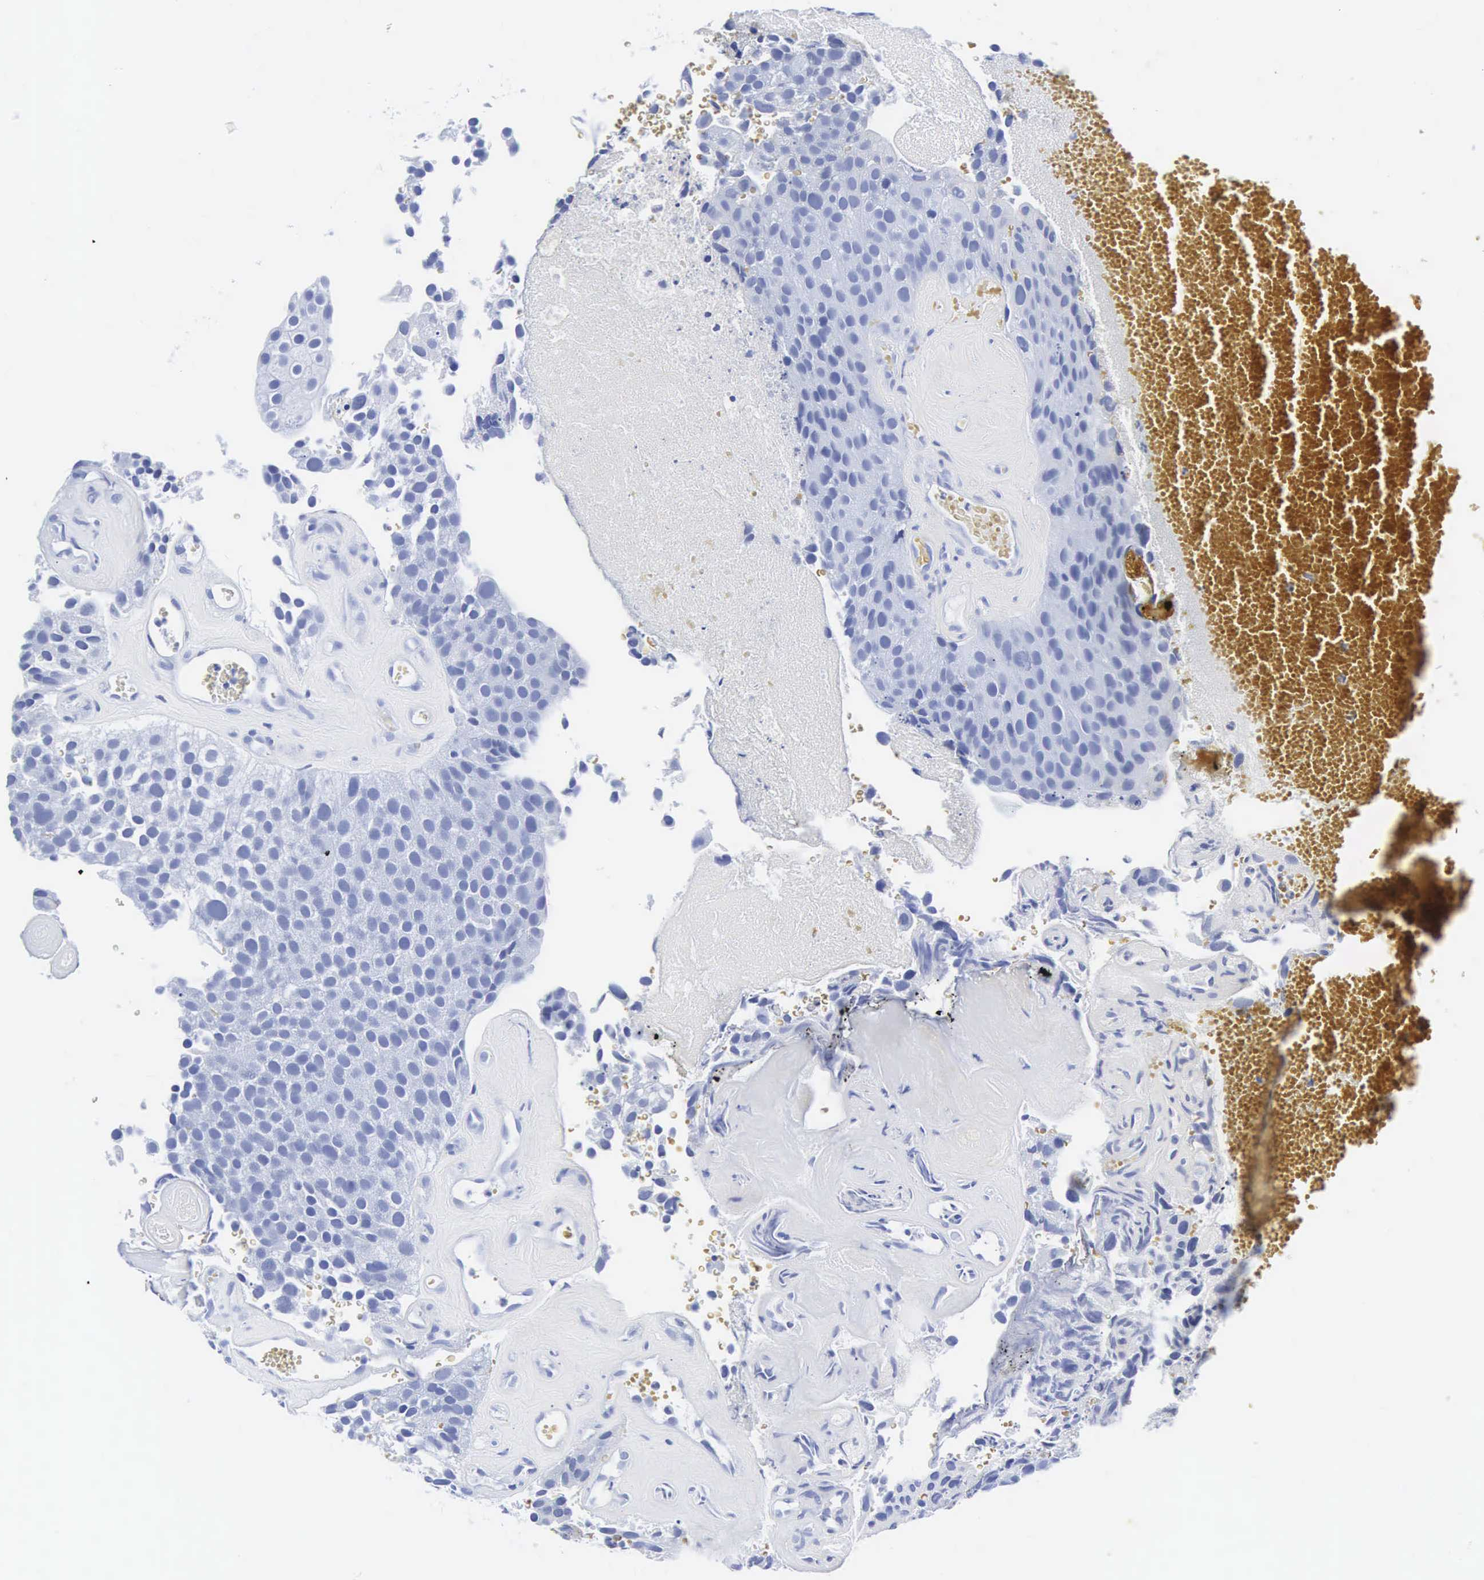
{"staining": {"intensity": "negative", "quantity": "none", "location": "none"}, "tissue": "urothelial cancer", "cell_type": "Tumor cells", "image_type": "cancer", "snomed": [{"axis": "morphology", "description": "Urothelial carcinoma, High grade"}, {"axis": "topography", "description": "Urinary bladder"}], "caption": "Urothelial cancer was stained to show a protein in brown. There is no significant staining in tumor cells.", "gene": "INS", "patient": {"sex": "male", "age": 72}}